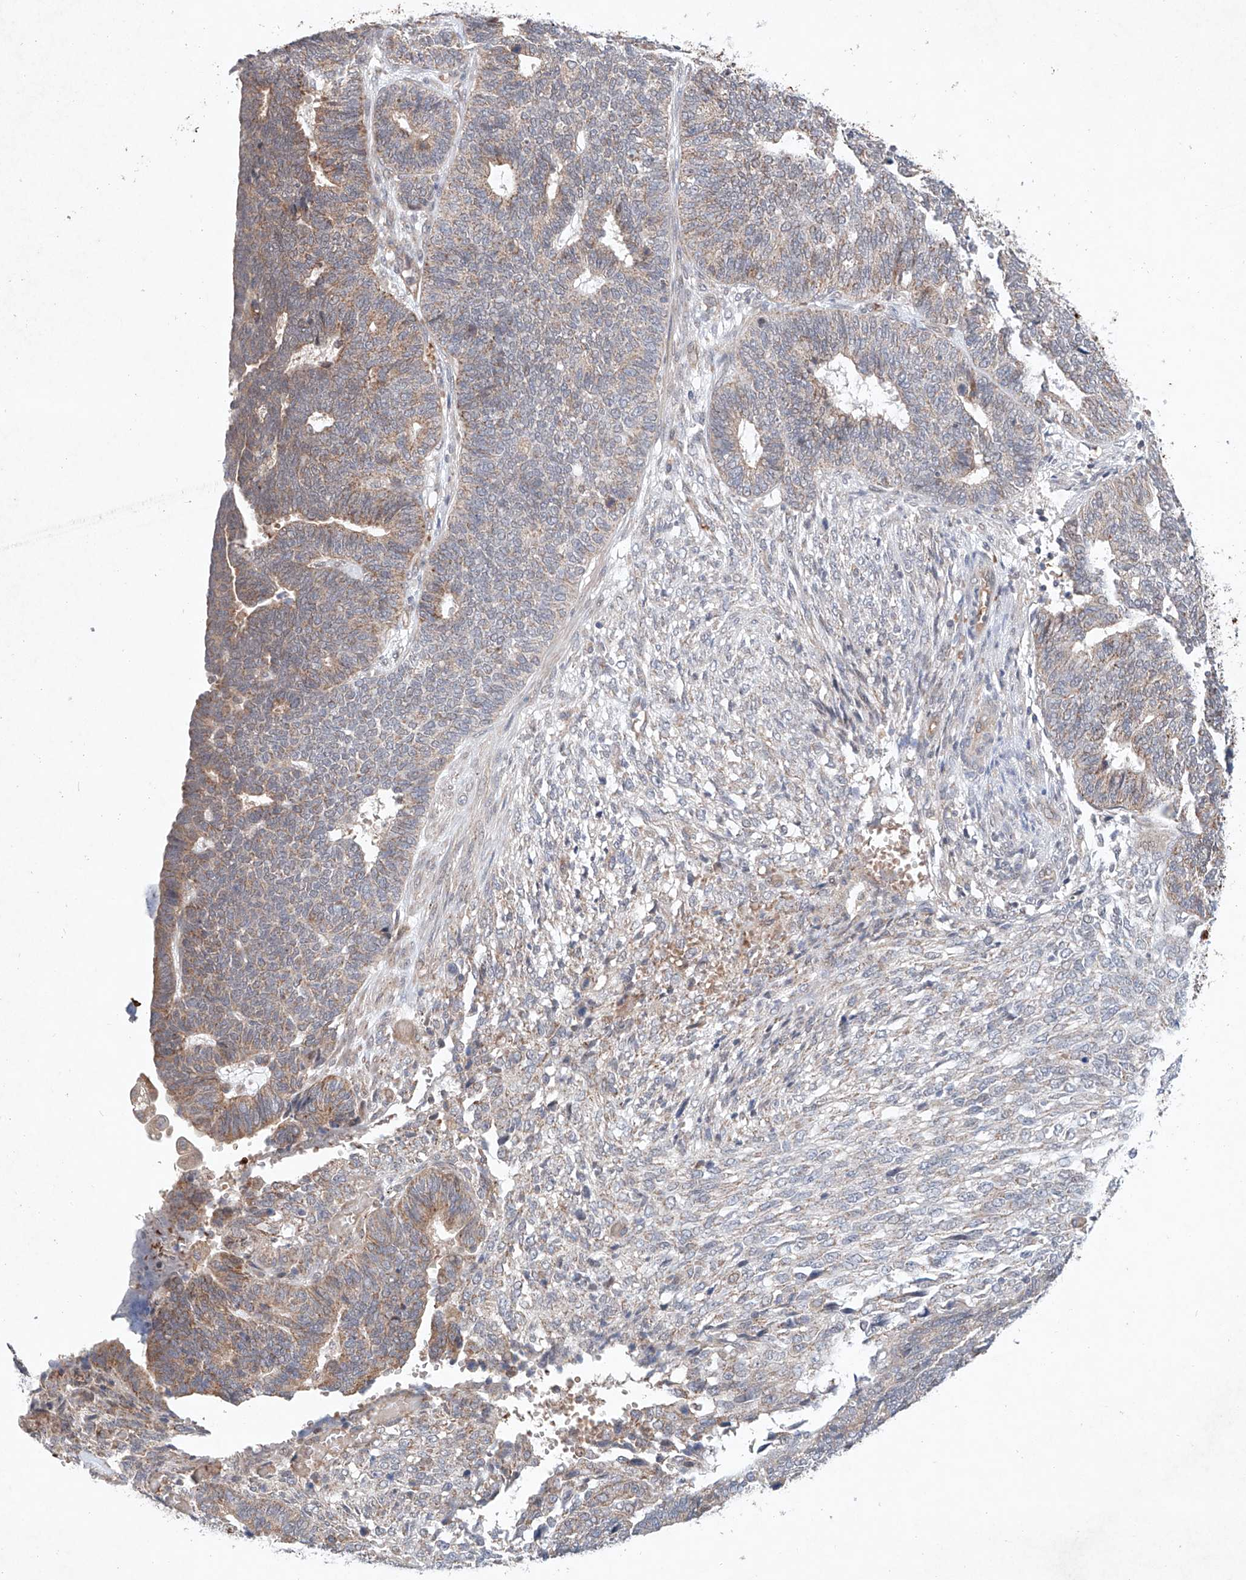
{"staining": {"intensity": "weak", "quantity": "25%-75%", "location": "cytoplasmic/membranous"}, "tissue": "endometrial cancer", "cell_type": "Tumor cells", "image_type": "cancer", "snomed": [{"axis": "morphology", "description": "Adenocarcinoma, NOS"}, {"axis": "topography", "description": "Endometrium"}], "caption": "High-power microscopy captured an immunohistochemistry photomicrograph of endometrial cancer, revealing weak cytoplasmic/membranous positivity in approximately 25%-75% of tumor cells.", "gene": "FASTK", "patient": {"sex": "female", "age": 70}}